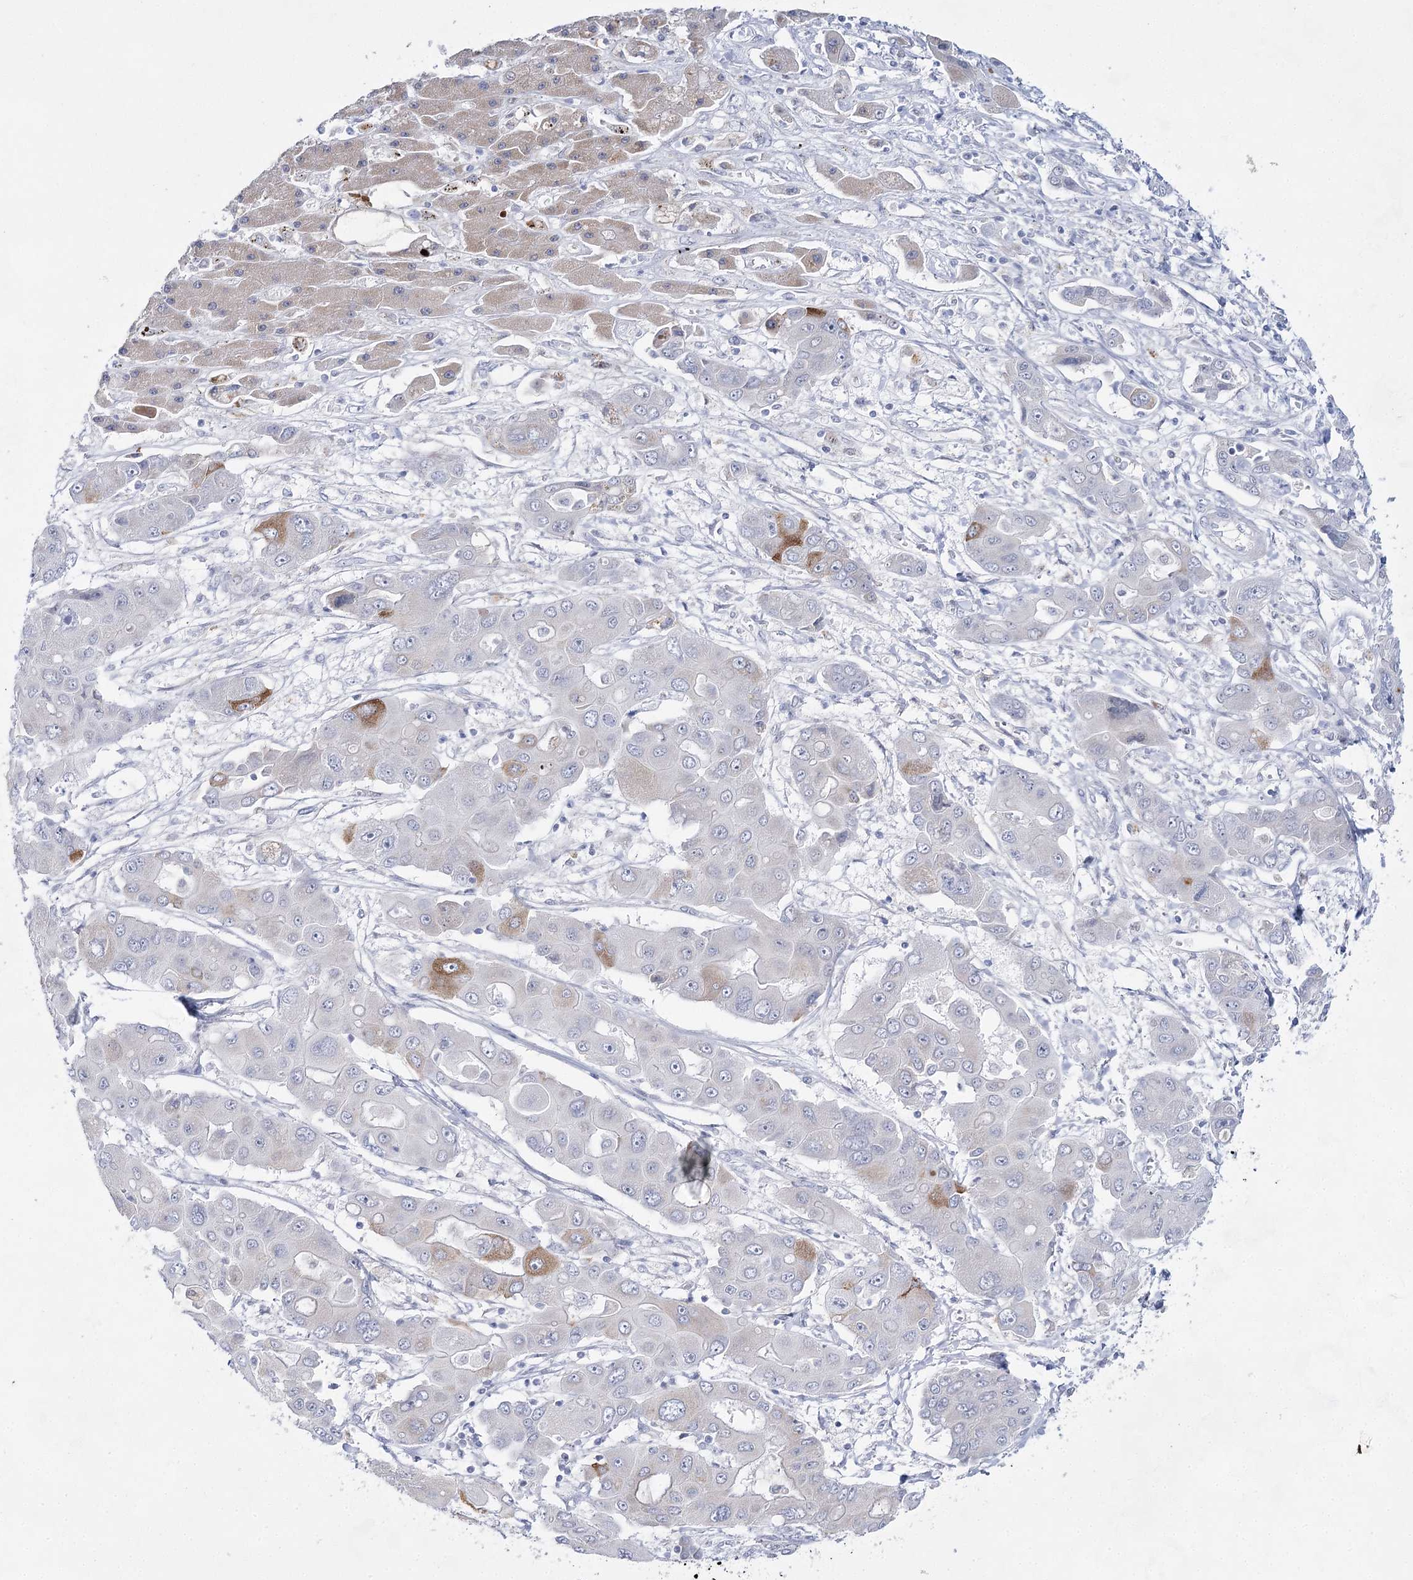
{"staining": {"intensity": "moderate", "quantity": "<25%", "location": "cytoplasmic/membranous"}, "tissue": "liver cancer", "cell_type": "Tumor cells", "image_type": "cancer", "snomed": [{"axis": "morphology", "description": "Cholangiocarcinoma"}, {"axis": "topography", "description": "Liver"}], "caption": "A brown stain labels moderate cytoplasmic/membranous expression of a protein in human liver cholangiocarcinoma tumor cells. (DAB IHC with brightfield microscopy, high magnification).", "gene": "BPHL", "patient": {"sex": "male", "age": 67}}